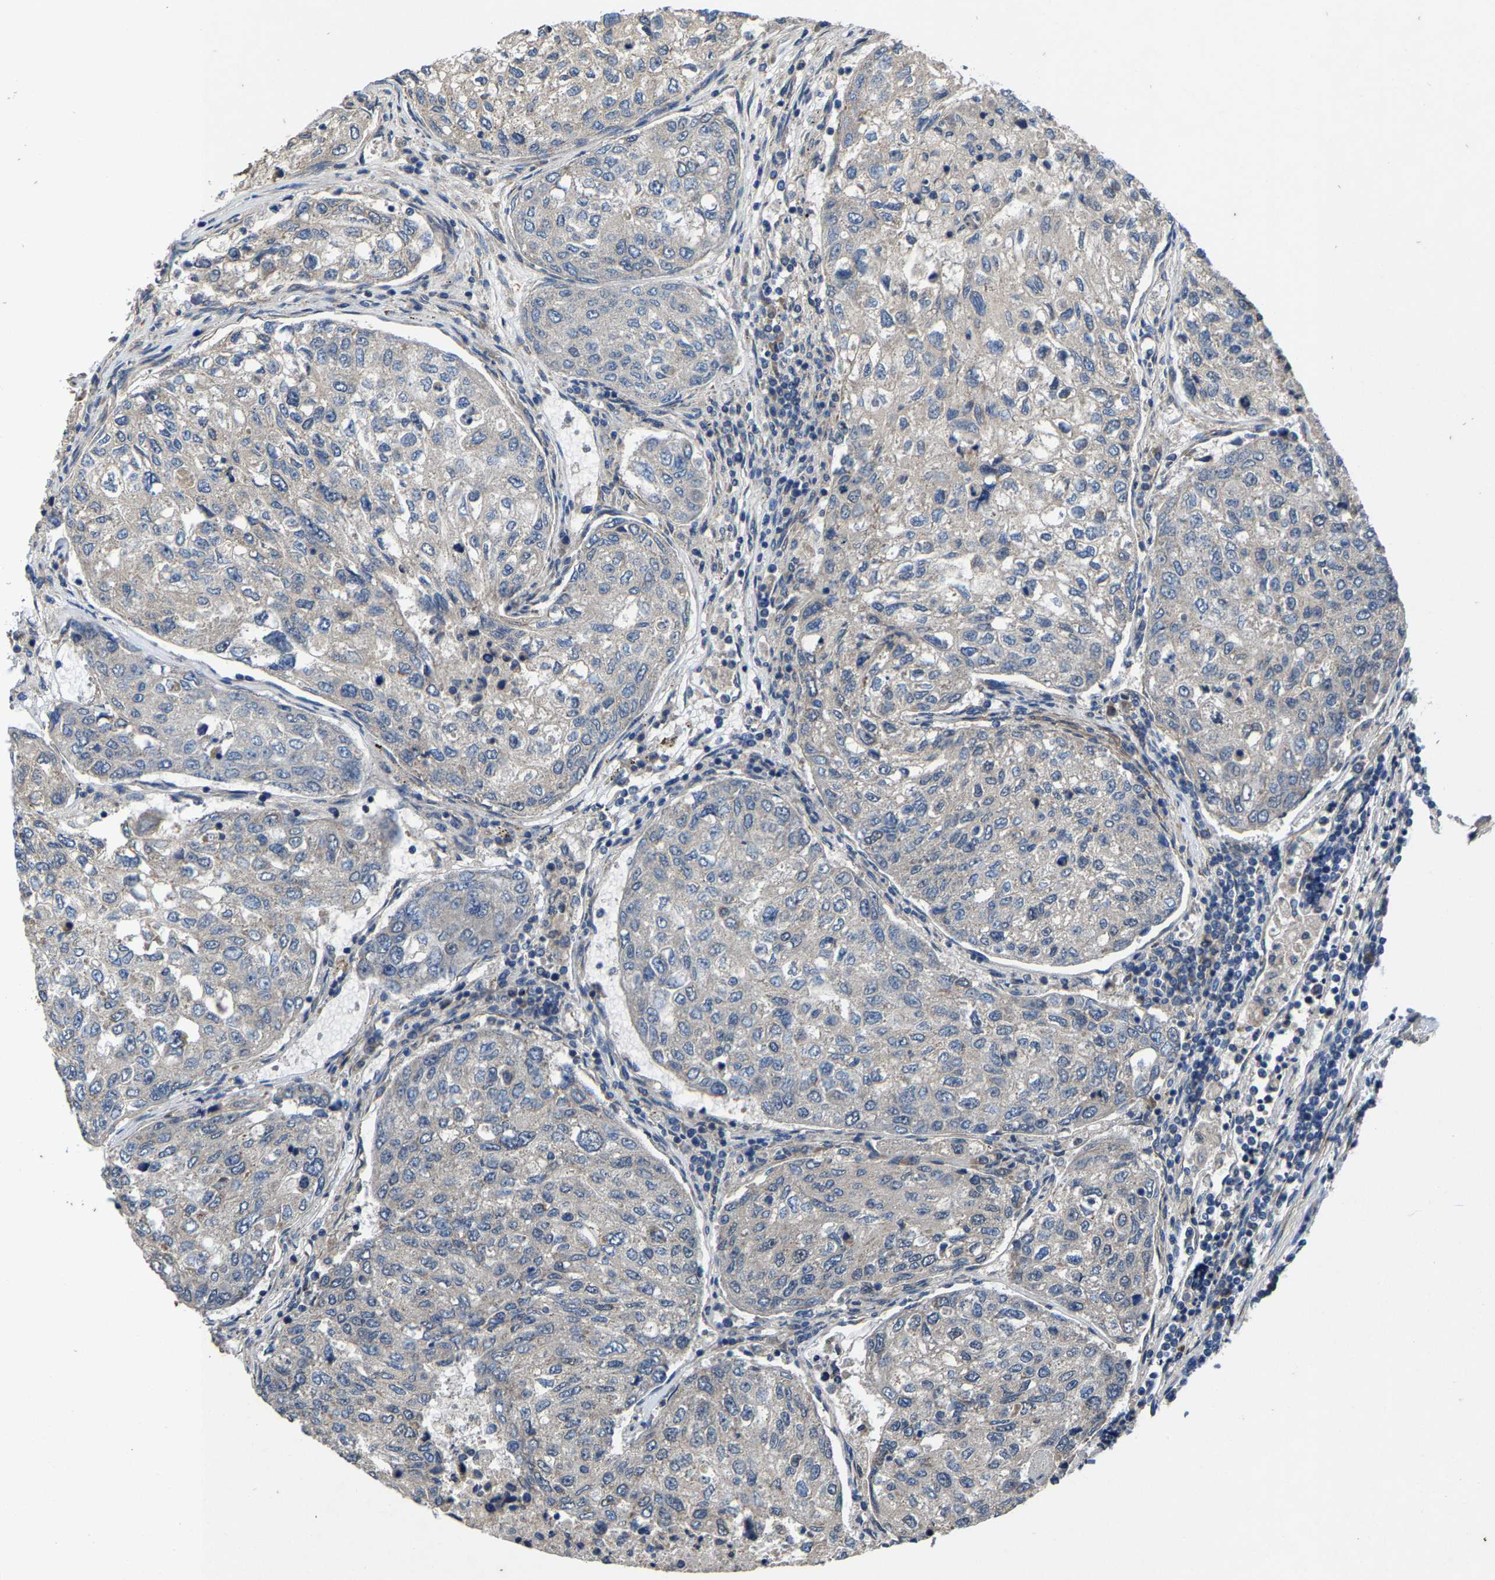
{"staining": {"intensity": "negative", "quantity": "none", "location": "none"}, "tissue": "urothelial cancer", "cell_type": "Tumor cells", "image_type": "cancer", "snomed": [{"axis": "morphology", "description": "Urothelial carcinoma, High grade"}, {"axis": "topography", "description": "Lymph node"}, {"axis": "topography", "description": "Urinary bladder"}], "caption": "Immunohistochemistry (IHC) micrograph of neoplastic tissue: urothelial cancer stained with DAB displays no significant protein positivity in tumor cells.", "gene": "PDP1", "patient": {"sex": "male", "age": 51}}